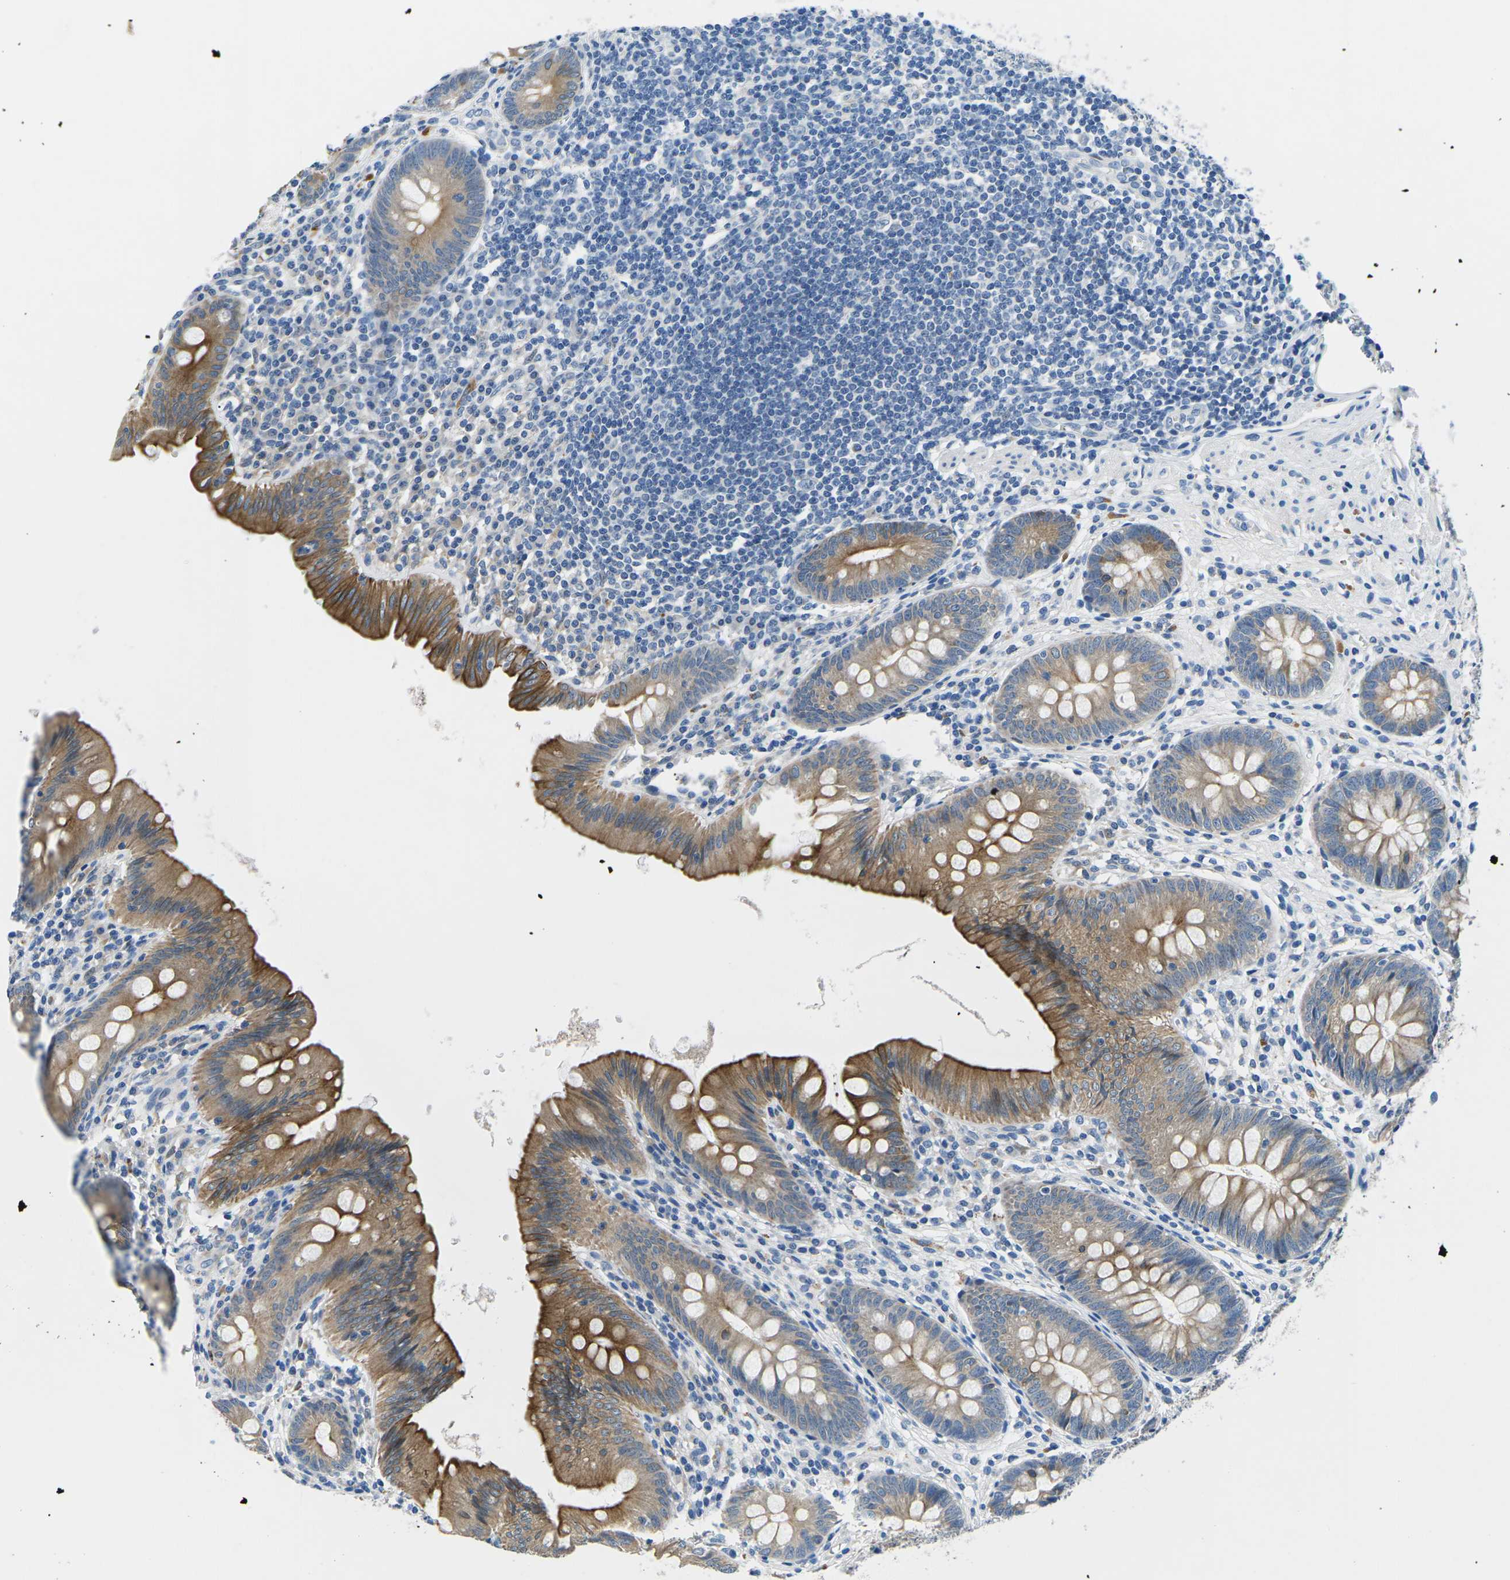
{"staining": {"intensity": "strong", "quantity": ">75%", "location": "cytoplasmic/membranous"}, "tissue": "appendix", "cell_type": "Glandular cells", "image_type": "normal", "snomed": [{"axis": "morphology", "description": "Normal tissue, NOS"}, {"axis": "topography", "description": "Appendix"}], "caption": "This micrograph shows unremarkable appendix stained with immunohistochemistry (IHC) to label a protein in brown. The cytoplasmic/membranous of glandular cells show strong positivity for the protein. Nuclei are counter-stained blue.", "gene": "TM6SF1", "patient": {"sex": "male", "age": 56}}